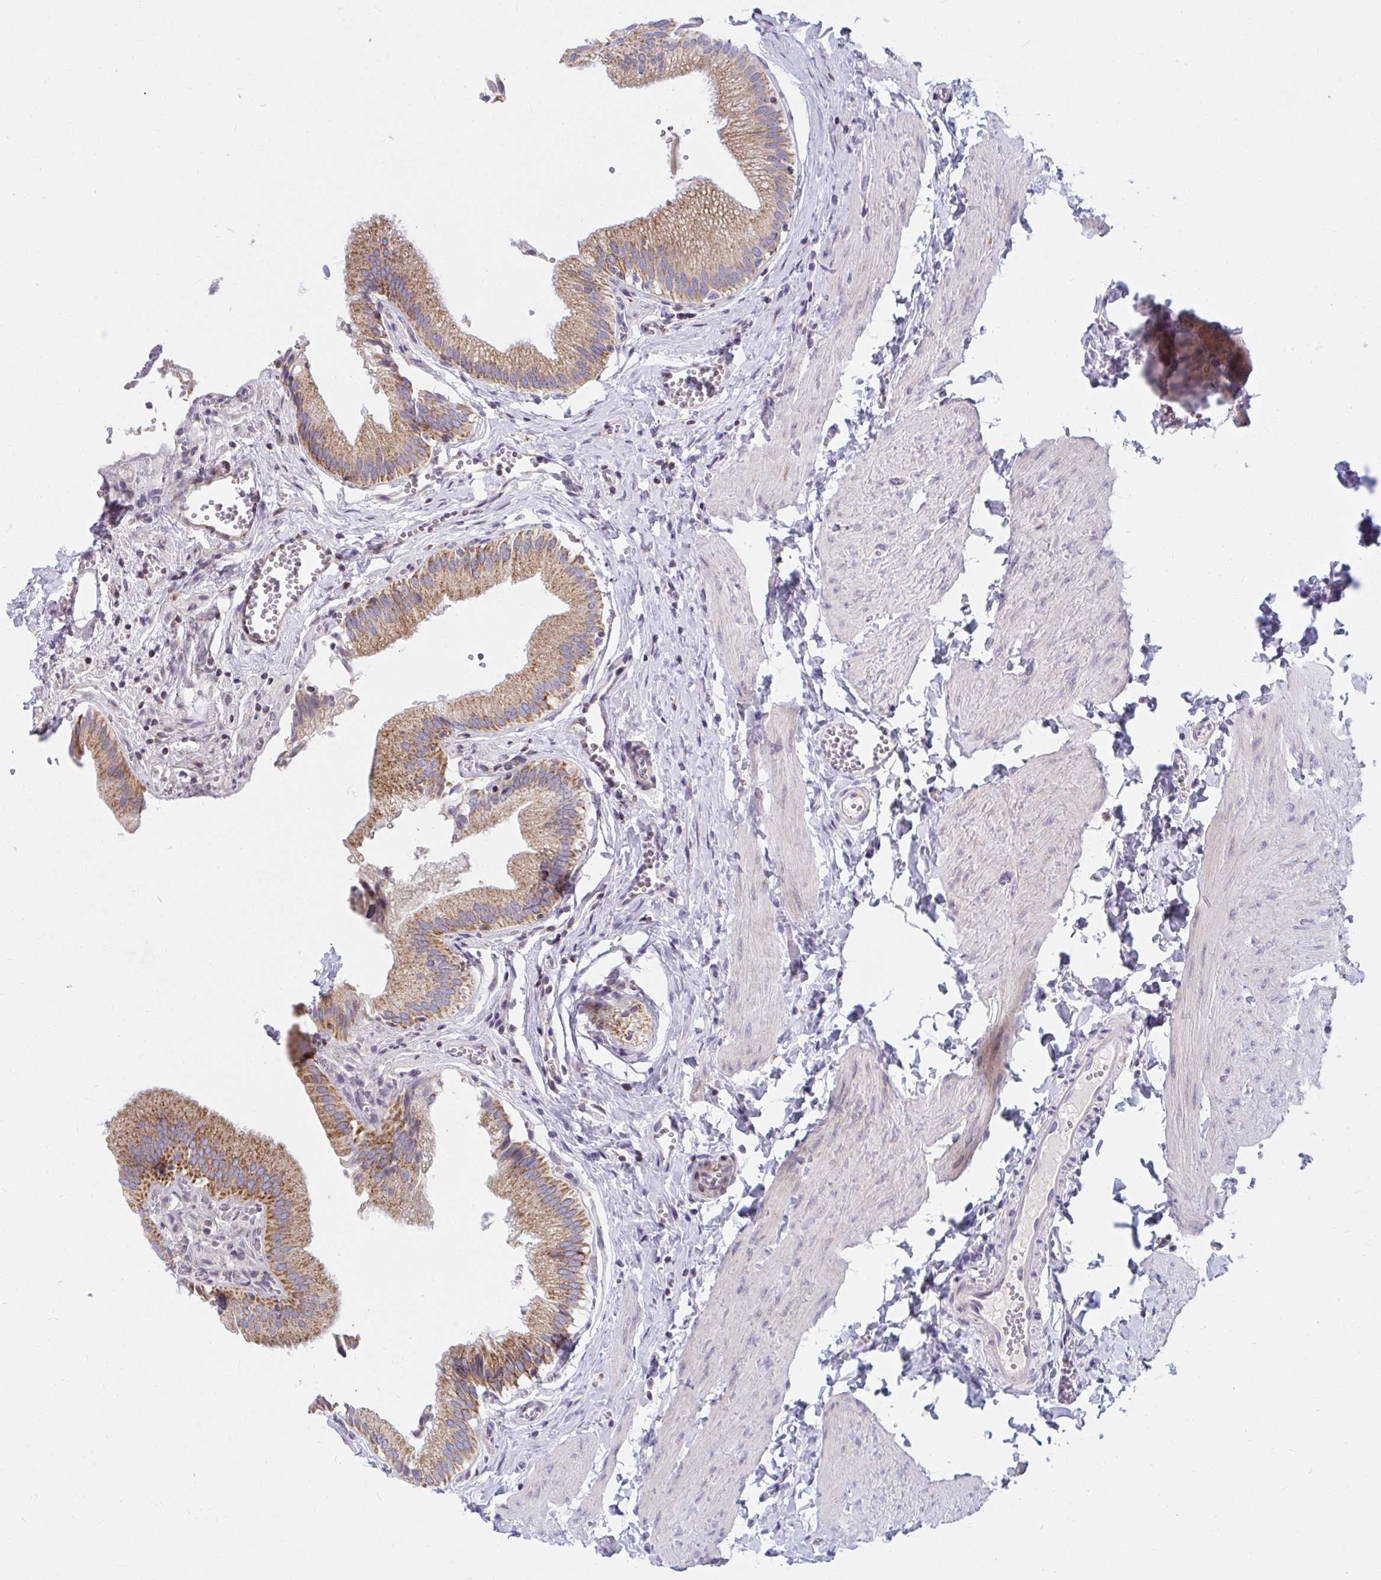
{"staining": {"intensity": "moderate", "quantity": ">75%", "location": "cytoplasmic/membranous"}, "tissue": "gallbladder", "cell_type": "Glandular cells", "image_type": "normal", "snomed": [{"axis": "morphology", "description": "Normal tissue, NOS"}, {"axis": "topography", "description": "Gallbladder"}, {"axis": "topography", "description": "Peripheral nerve tissue"}], "caption": "Glandular cells exhibit moderate cytoplasmic/membranous positivity in about >75% of cells in unremarkable gallbladder.", "gene": "EXOC5", "patient": {"sex": "male", "age": 17}}